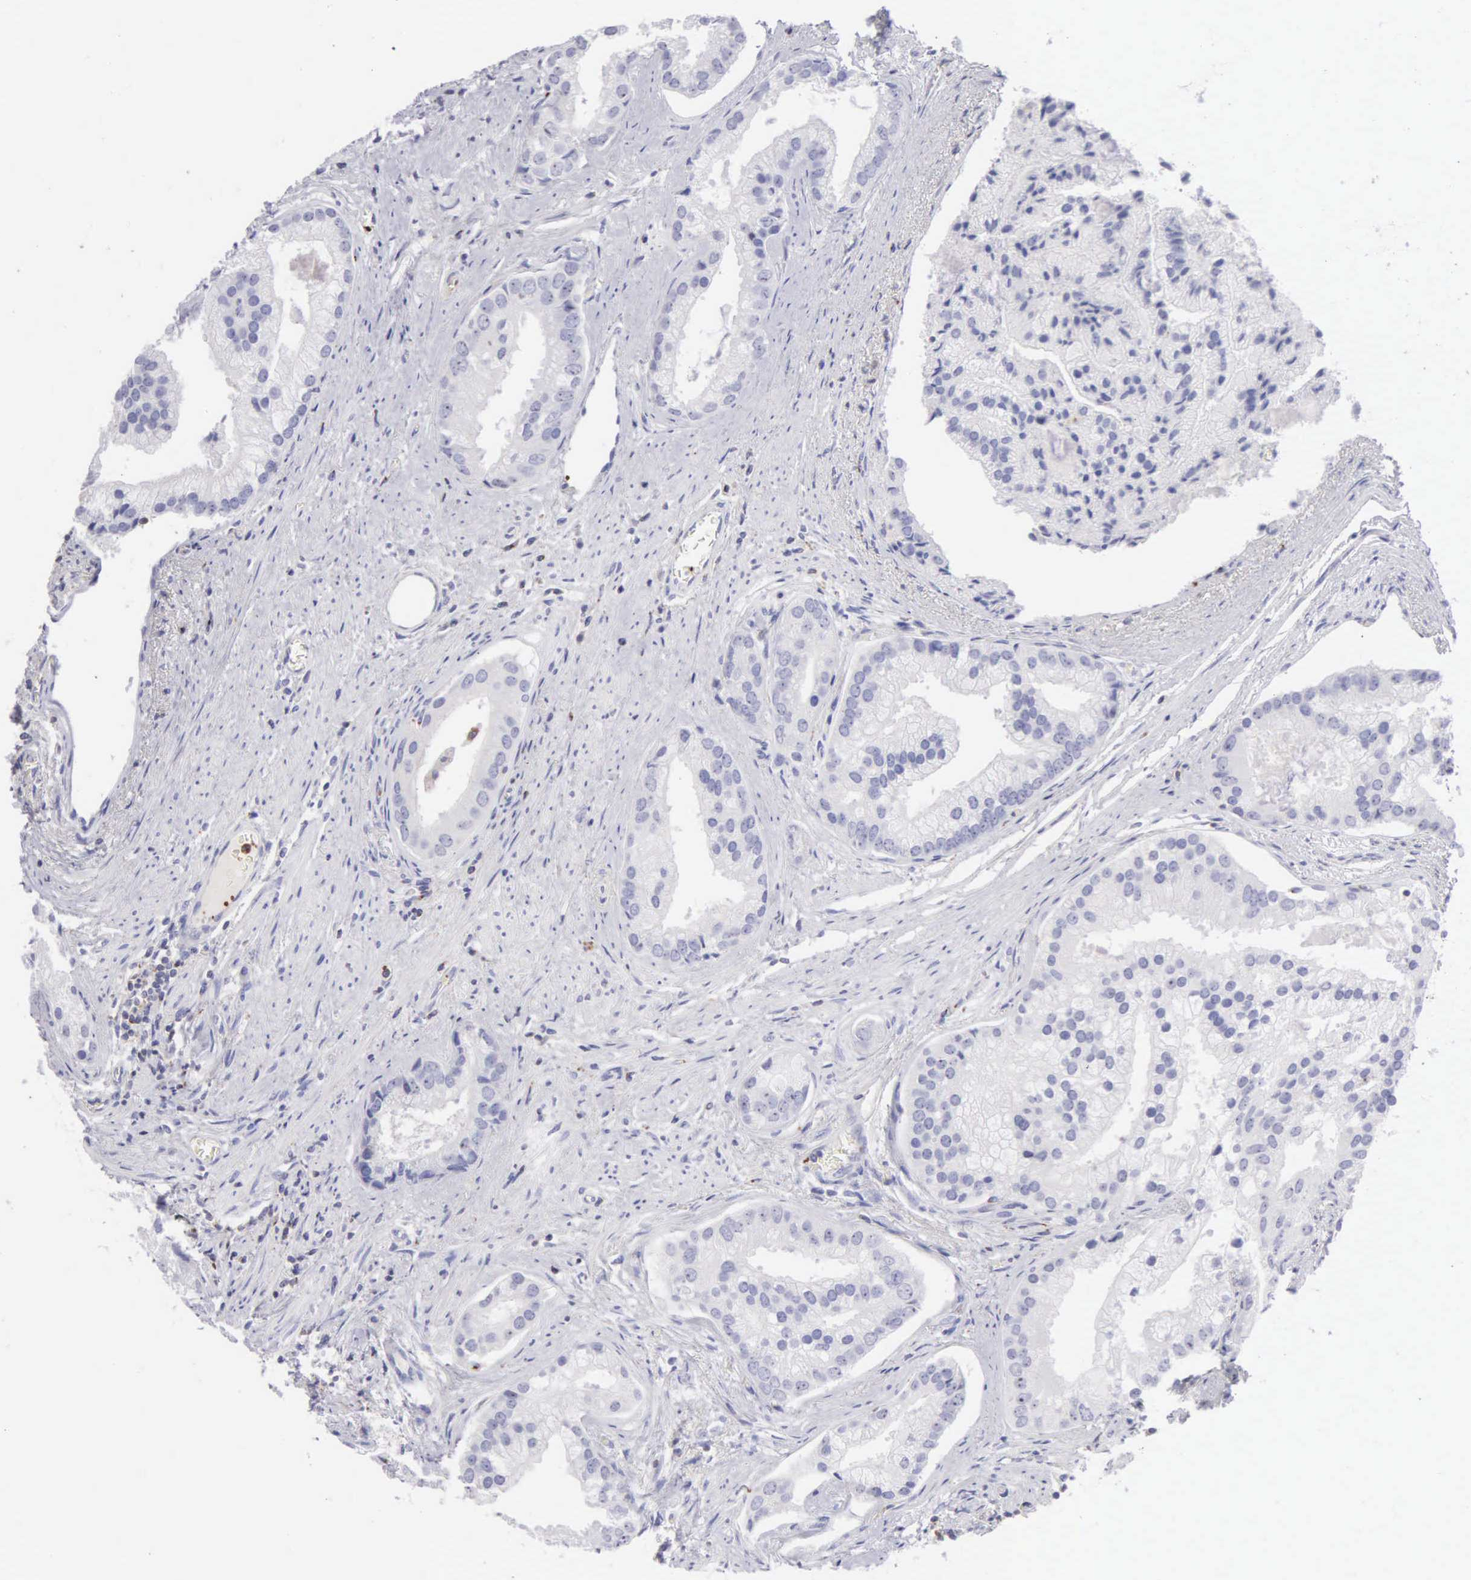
{"staining": {"intensity": "negative", "quantity": "none", "location": "none"}, "tissue": "prostate cancer", "cell_type": "Tumor cells", "image_type": "cancer", "snomed": [{"axis": "morphology", "description": "Adenocarcinoma, Low grade"}, {"axis": "topography", "description": "Prostate"}], "caption": "This is an IHC histopathology image of prostate cancer (low-grade adenocarcinoma). There is no staining in tumor cells.", "gene": "SRGN", "patient": {"sex": "male", "age": 71}}